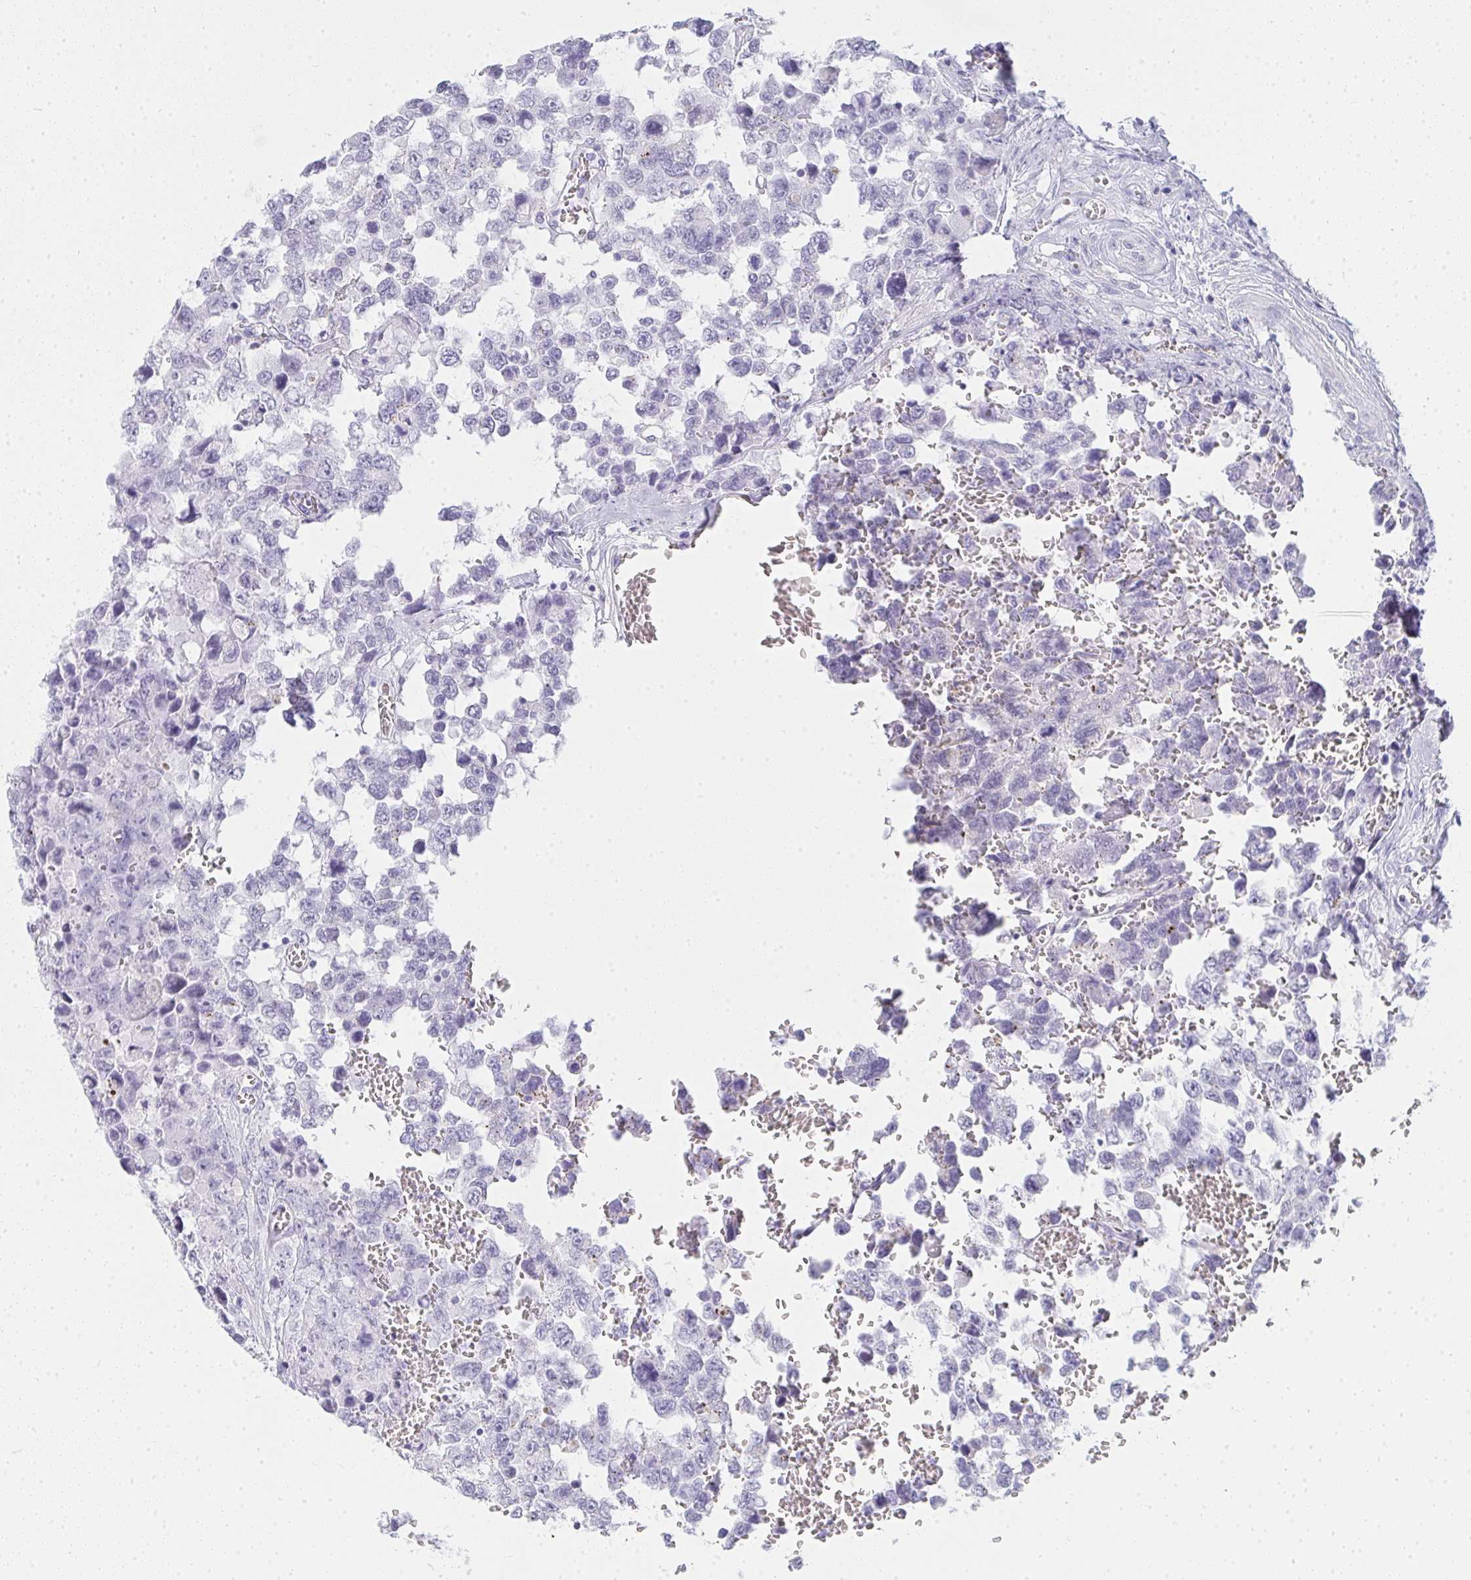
{"staining": {"intensity": "negative", "quantity": "none", "location": "none"}, "tissue": "testis cancer", "cell_type": "Tumor cells", "image_type": "cancer", "snomed": [{"axis": "morphology", "description": "Carcinoma, Embryonal, NOS"}, {"axis": "topography", "description": "Testis"}], "caption": "Immunohistochemistry (IHC) of testis embryonal carcinoma shows no expression in tumor cells.", "gene": "ZNF182", "patient": {"sex": "male", "age": 18}}